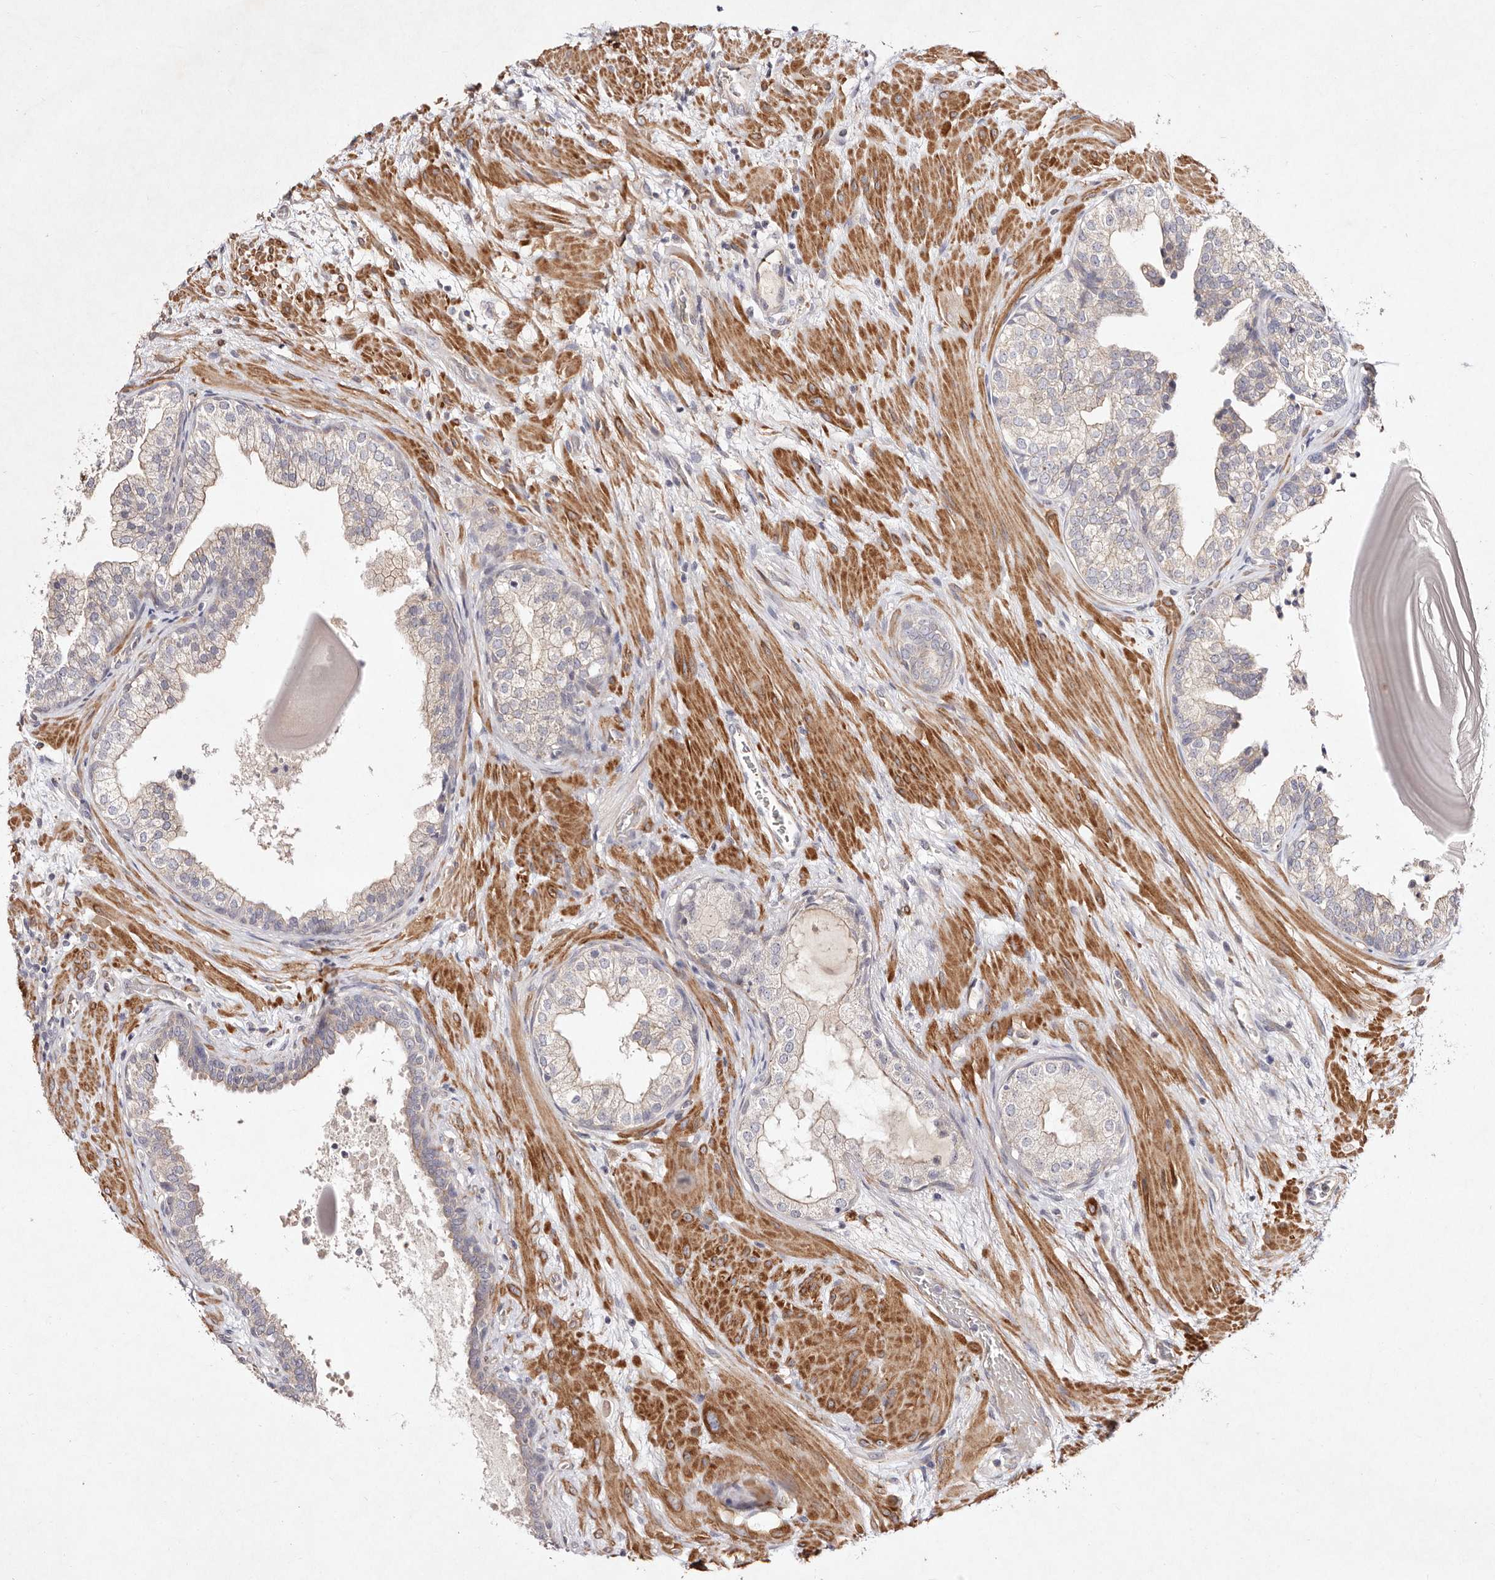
{"staining": {"intensity": "weak", "quantity": "<25%", "location": "cytoplasmic/membranous"}, "tissue": "prostate", "cell_type": "Glandular cells", "image_type": "normal", "snomed": [{"axis": "morphology", "description": "Normal tissue, NOS"}, {"axis": "topography", "description": "Prostate"}], "caption": "The histopathology image exhibits no staining of glandular cells in normal prostate.", "gene": "MTMR11", "patient": {"sex": "male", "age": 48}}